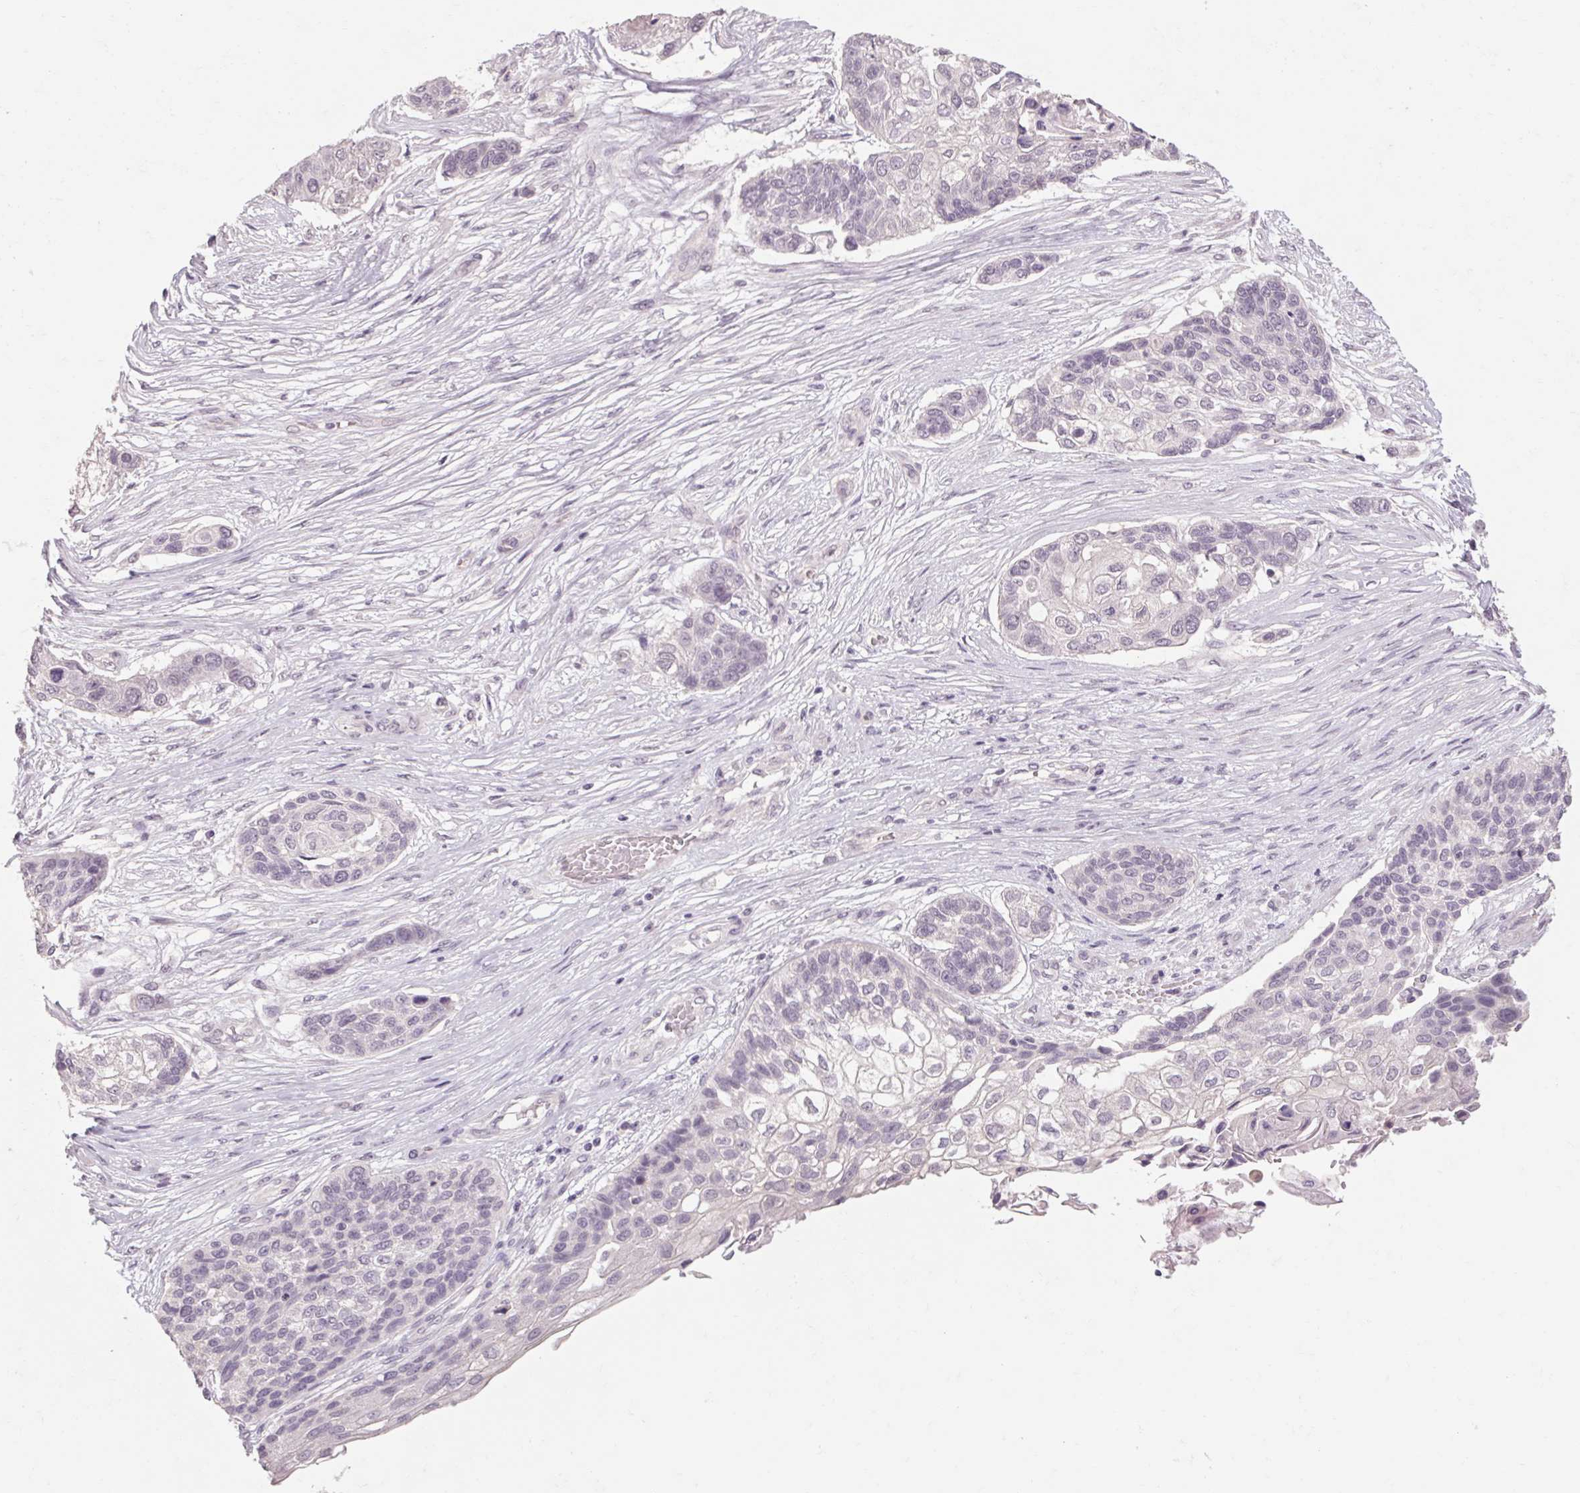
{"staining": {"intensity": "negative", "quantity": "none", "location": "none"}, "tissue": "lung cancer", "cell_type": "Tumor cells", "image_type": "cancer", "snomed": [{"axis": "morphology", "description": "Squamous cell carcinoma, NOS"}, {"axis": "topography", "description": "Lung"}], "caption": "Protein analysis of lung squamous cell carcinoma reveals no significant expression in tumor cells. (DAB (3,3'-diaminobenzidine) immunohistochemistry (IHC), high magnification).", "gene": "POMC", "patient": {"sex": "male", "age": 69}}